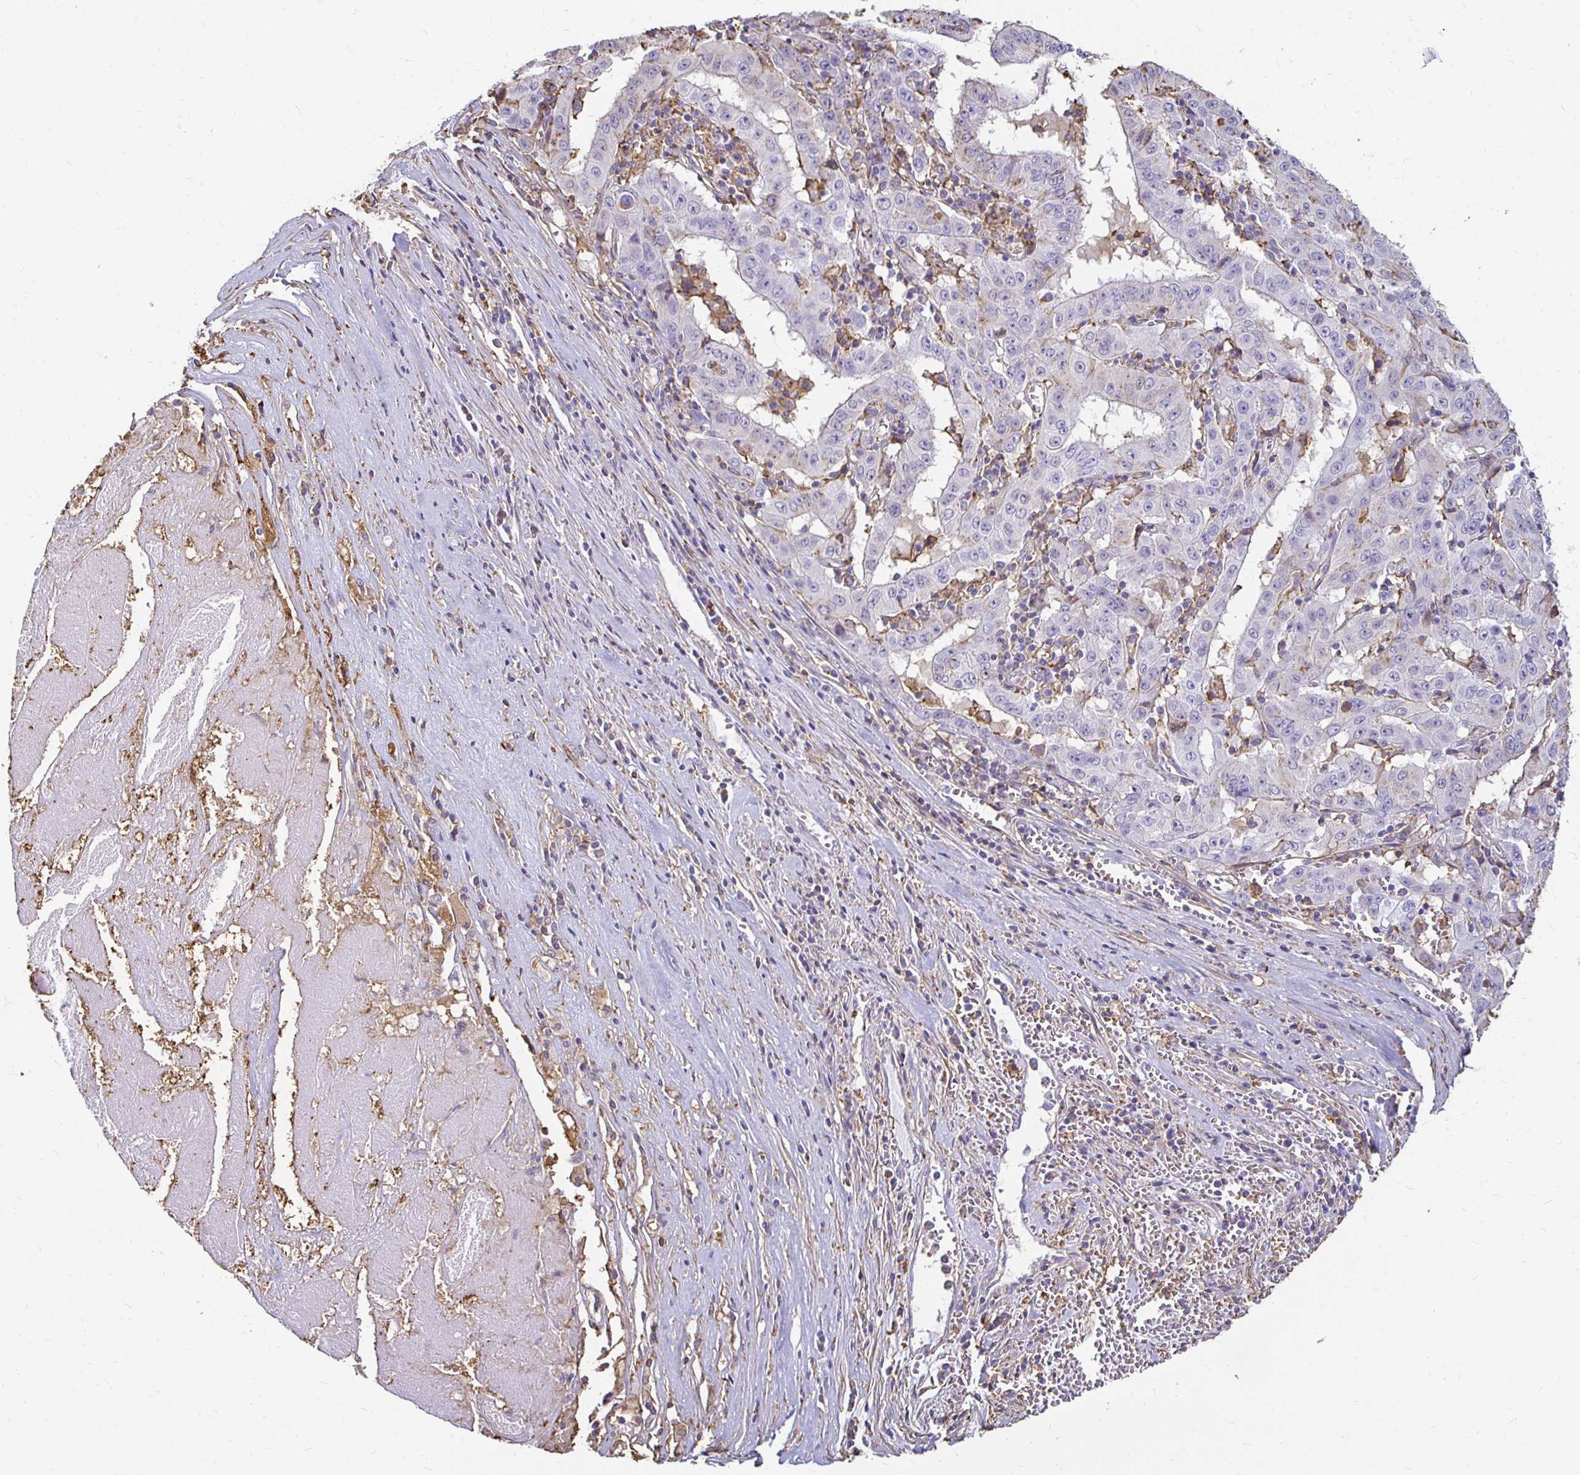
{"staining": {"intensity": "negative", "quantity": "none", "location": "none"}, "tissue": "pancreatic cancer", "cell_type": "Tumor cells", "image_type": "cancer", "snomed": [{"axis": "morphology", "description": "Adenocarcinoma, NOS"}, {"axis": "topography", "description": "Pancreas"}], "caption": "There is no significant expression in tumor cells of pancreatic cancer.", "gene": "TAS1R3", "patient": {"sex": "male", "age": 63}}